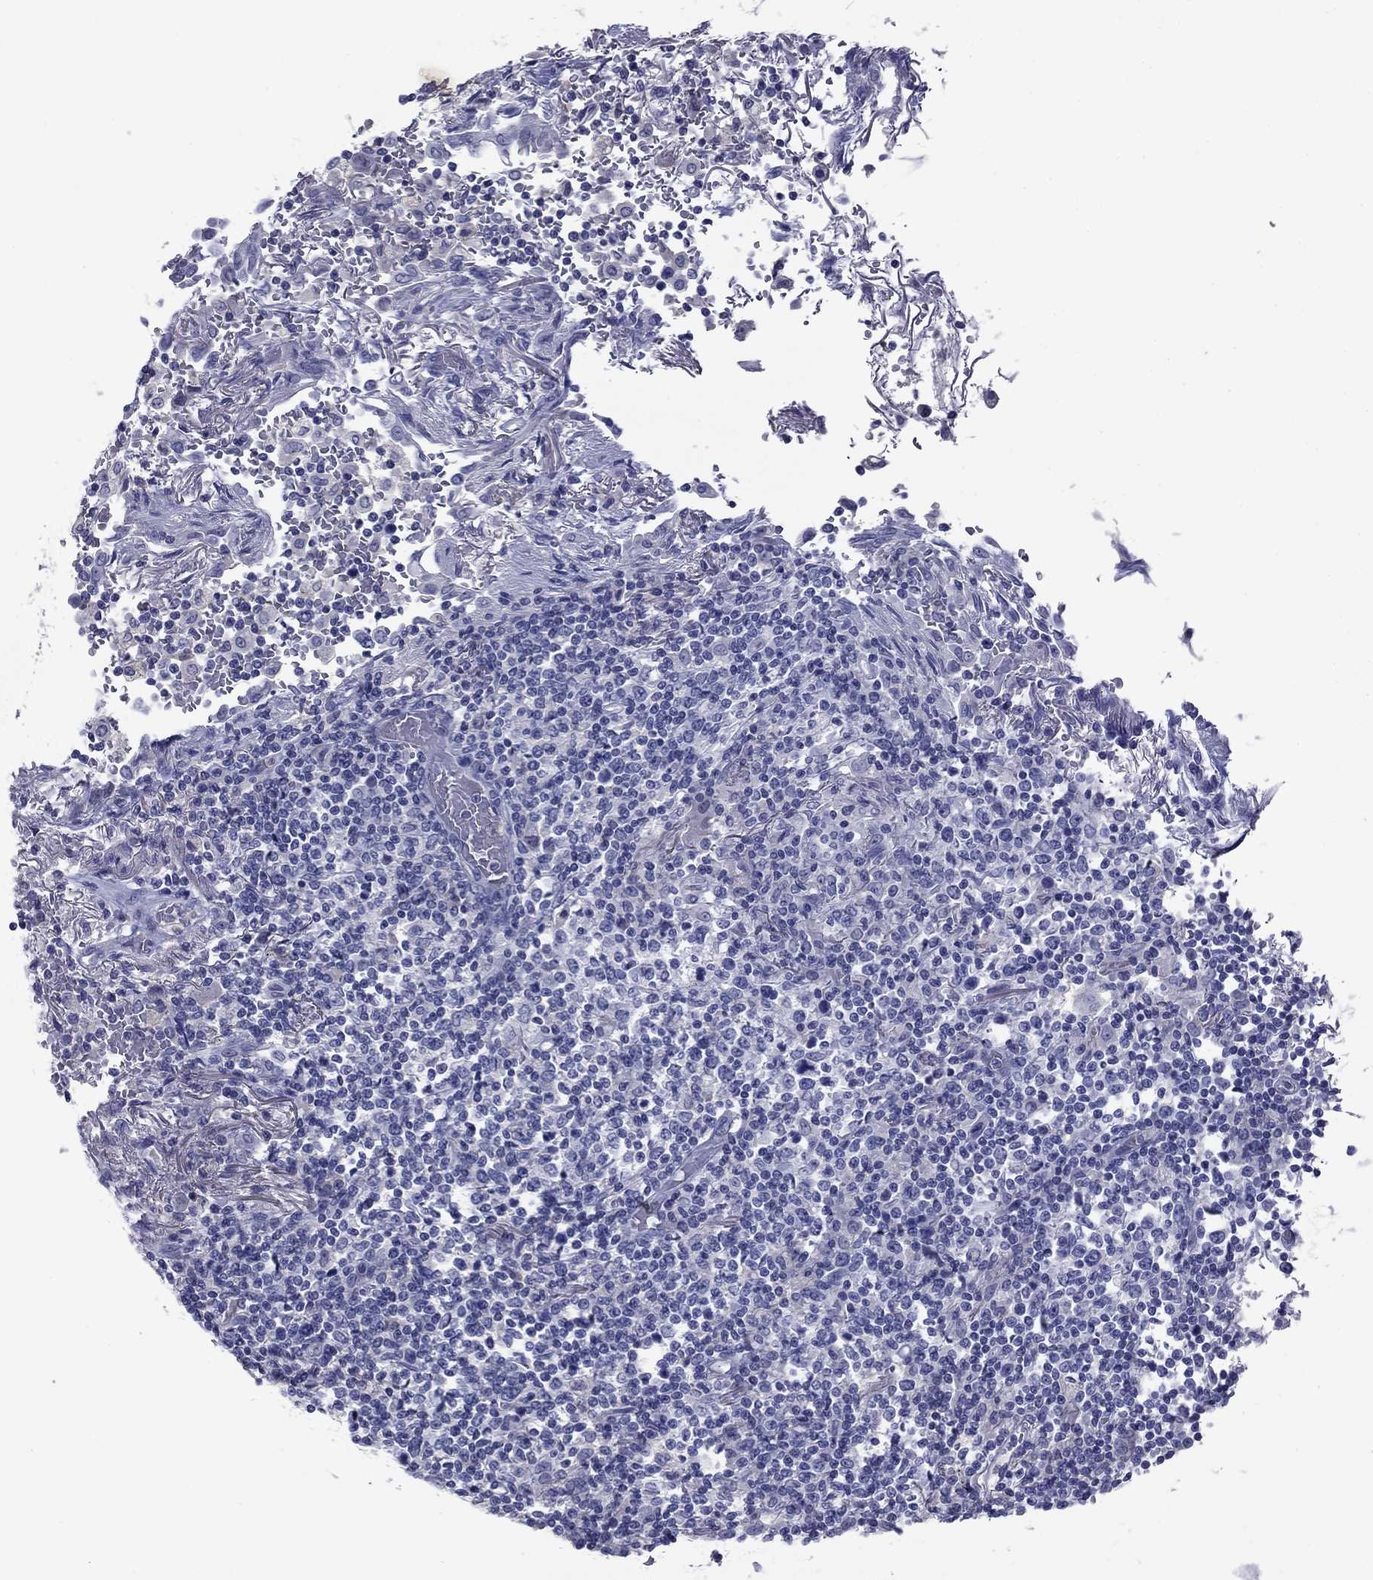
{"staining": {"intensity": "negative", "quantity": "none", "location": "none"}, "tissue": "lymphoma", "cell_type": "Tumor cells", "image_type": "cancer", "snomed": [{"axis": "morphology", "description": "Malignant lymphoma, non-Hodgkin's type, High grade"}, {"axis": "topography", "description": "Lung"}], "caption": "Immunohistochemistry photomicrograph of lymphoma stained for a protein (brown), which displays no expression in tumor cells.", "gene": "CFAP119", "patient": {"sex": "male", "age": 79}}